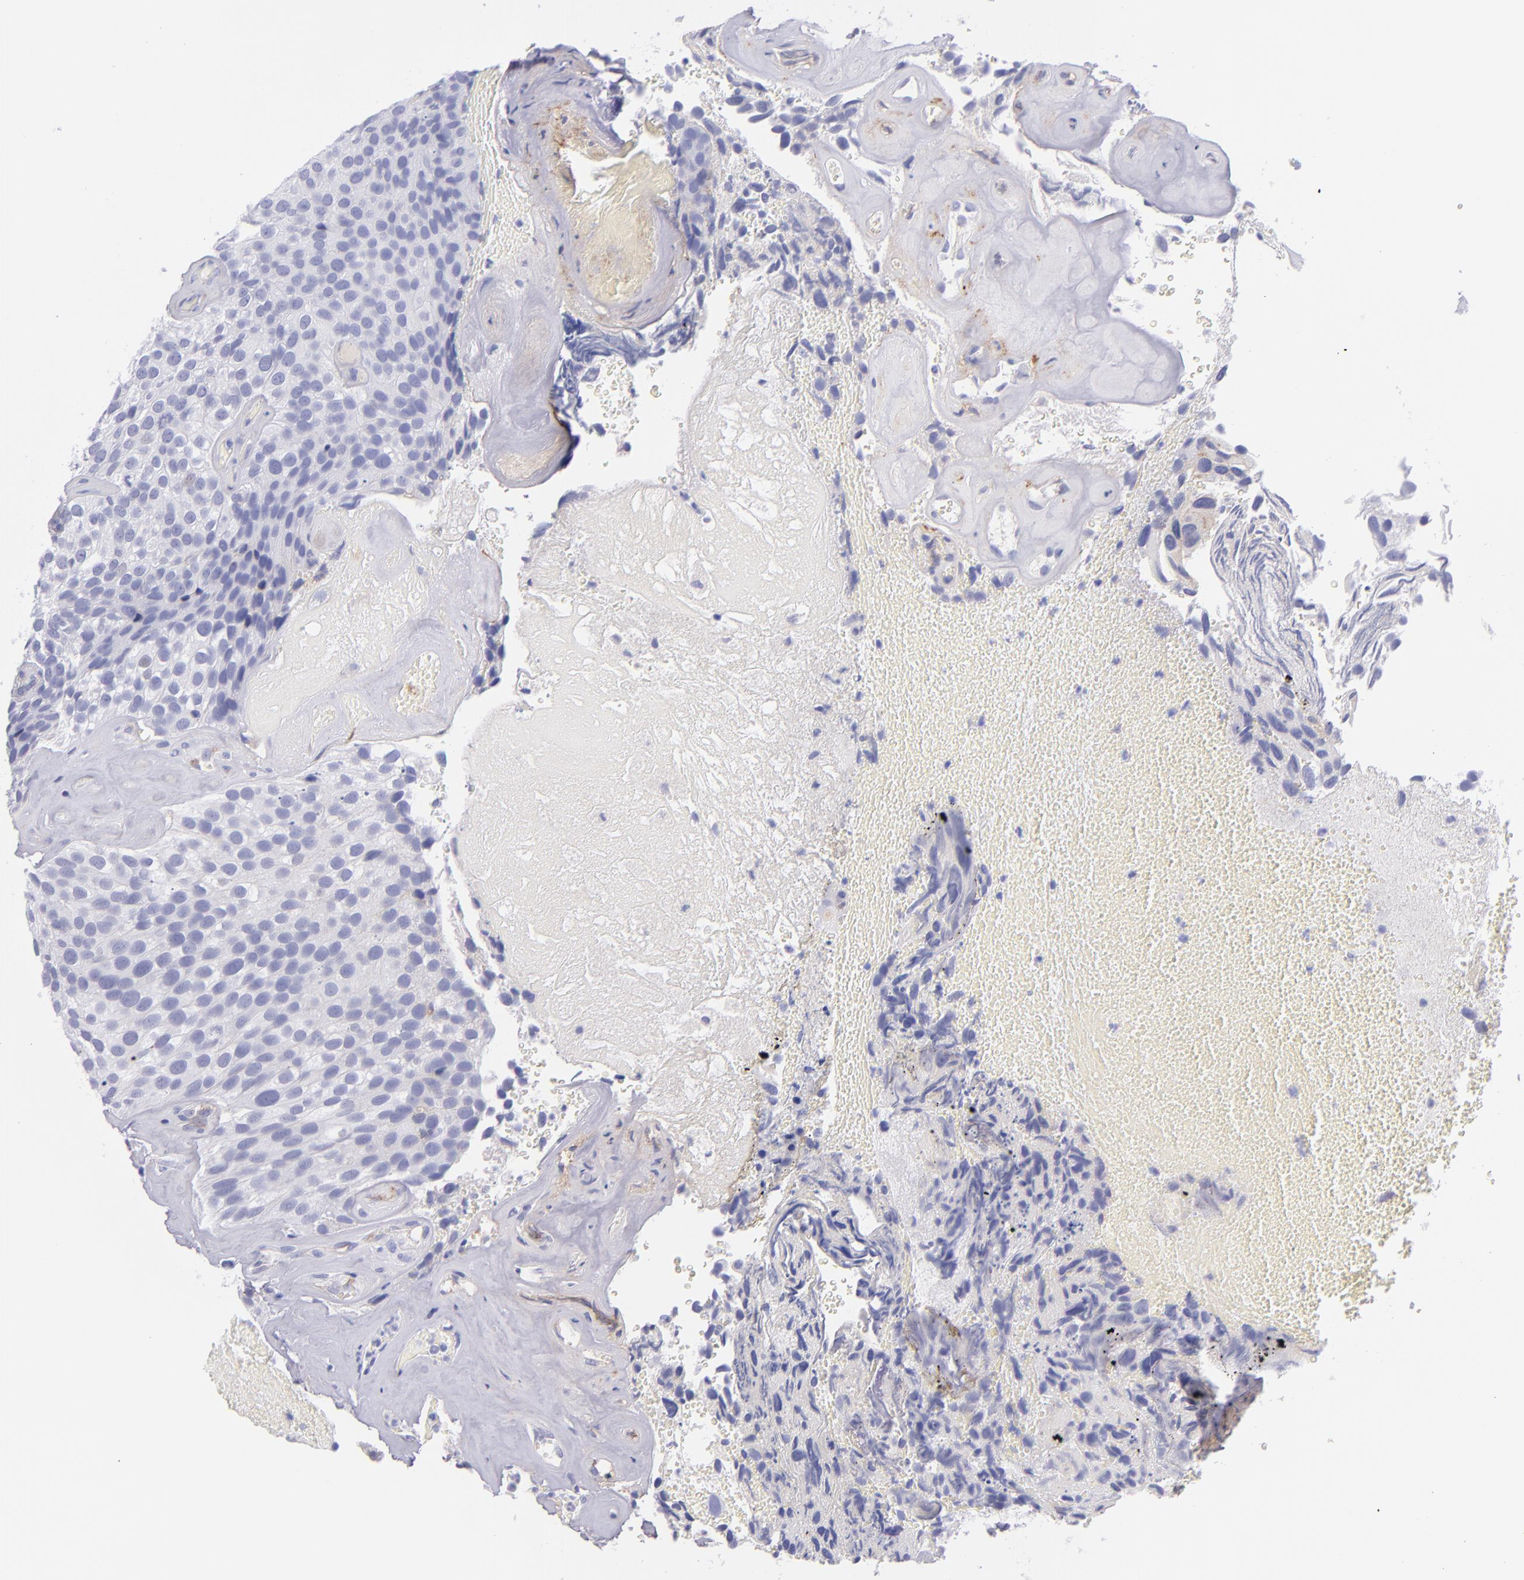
{"staining": {"intensity": "negative", "quantity": "none", "location": "none"}, "tissue": "urothelial cancer", "cell_type": "Tumor cells", "image_type": "cancer", "snomed": [{"axis": "morphology", "description": "Urothelial carcinoma, High grade"}, {"axis": "topography", "description": "Urinary bladder"}], "caption": "Tumor cells are negative for brown protein staining in urothelial carcinoma (high-grade).", "gene": "CD81", "patient": {"sex": "male", "age": 72}}